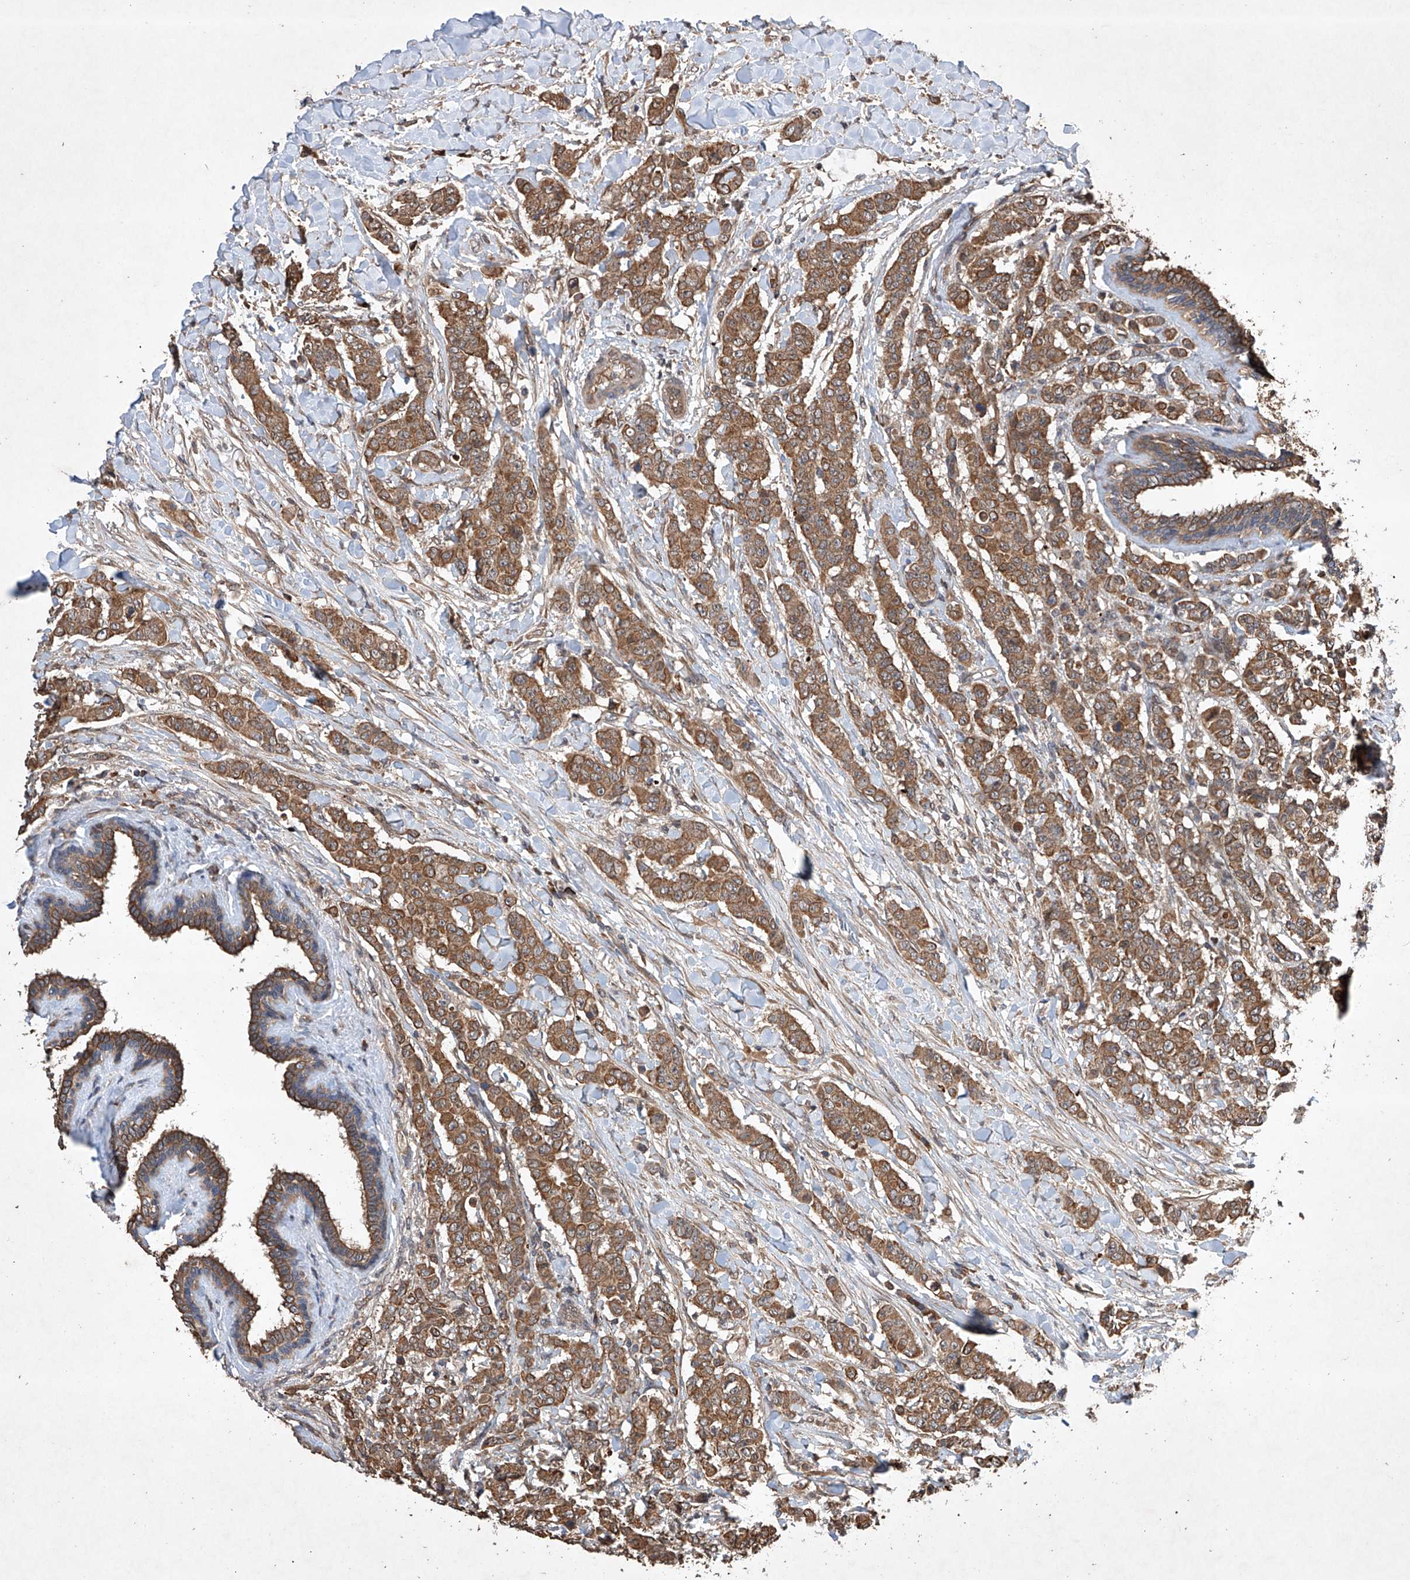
{"staining": {"intensity": "moderate", "quantity": ">75%", "location": "cytoplasmic/membranous"}, "tissue": "breast cancer", "cell_type": "Tumor cells", "image_type": "cancer", "snomed": [{"axis": "morphology", "description": "Duct carcinoma"}, {"axis": "topography", "description": "Breast"}], "caption": "Breast cancer stained with a brown dye shows moderate cytoplasmic/membranous positive expression in approximately >75% of tumor cells.", "gene": "LURAP1", "patient": {"sex": "female", "age": 40}}